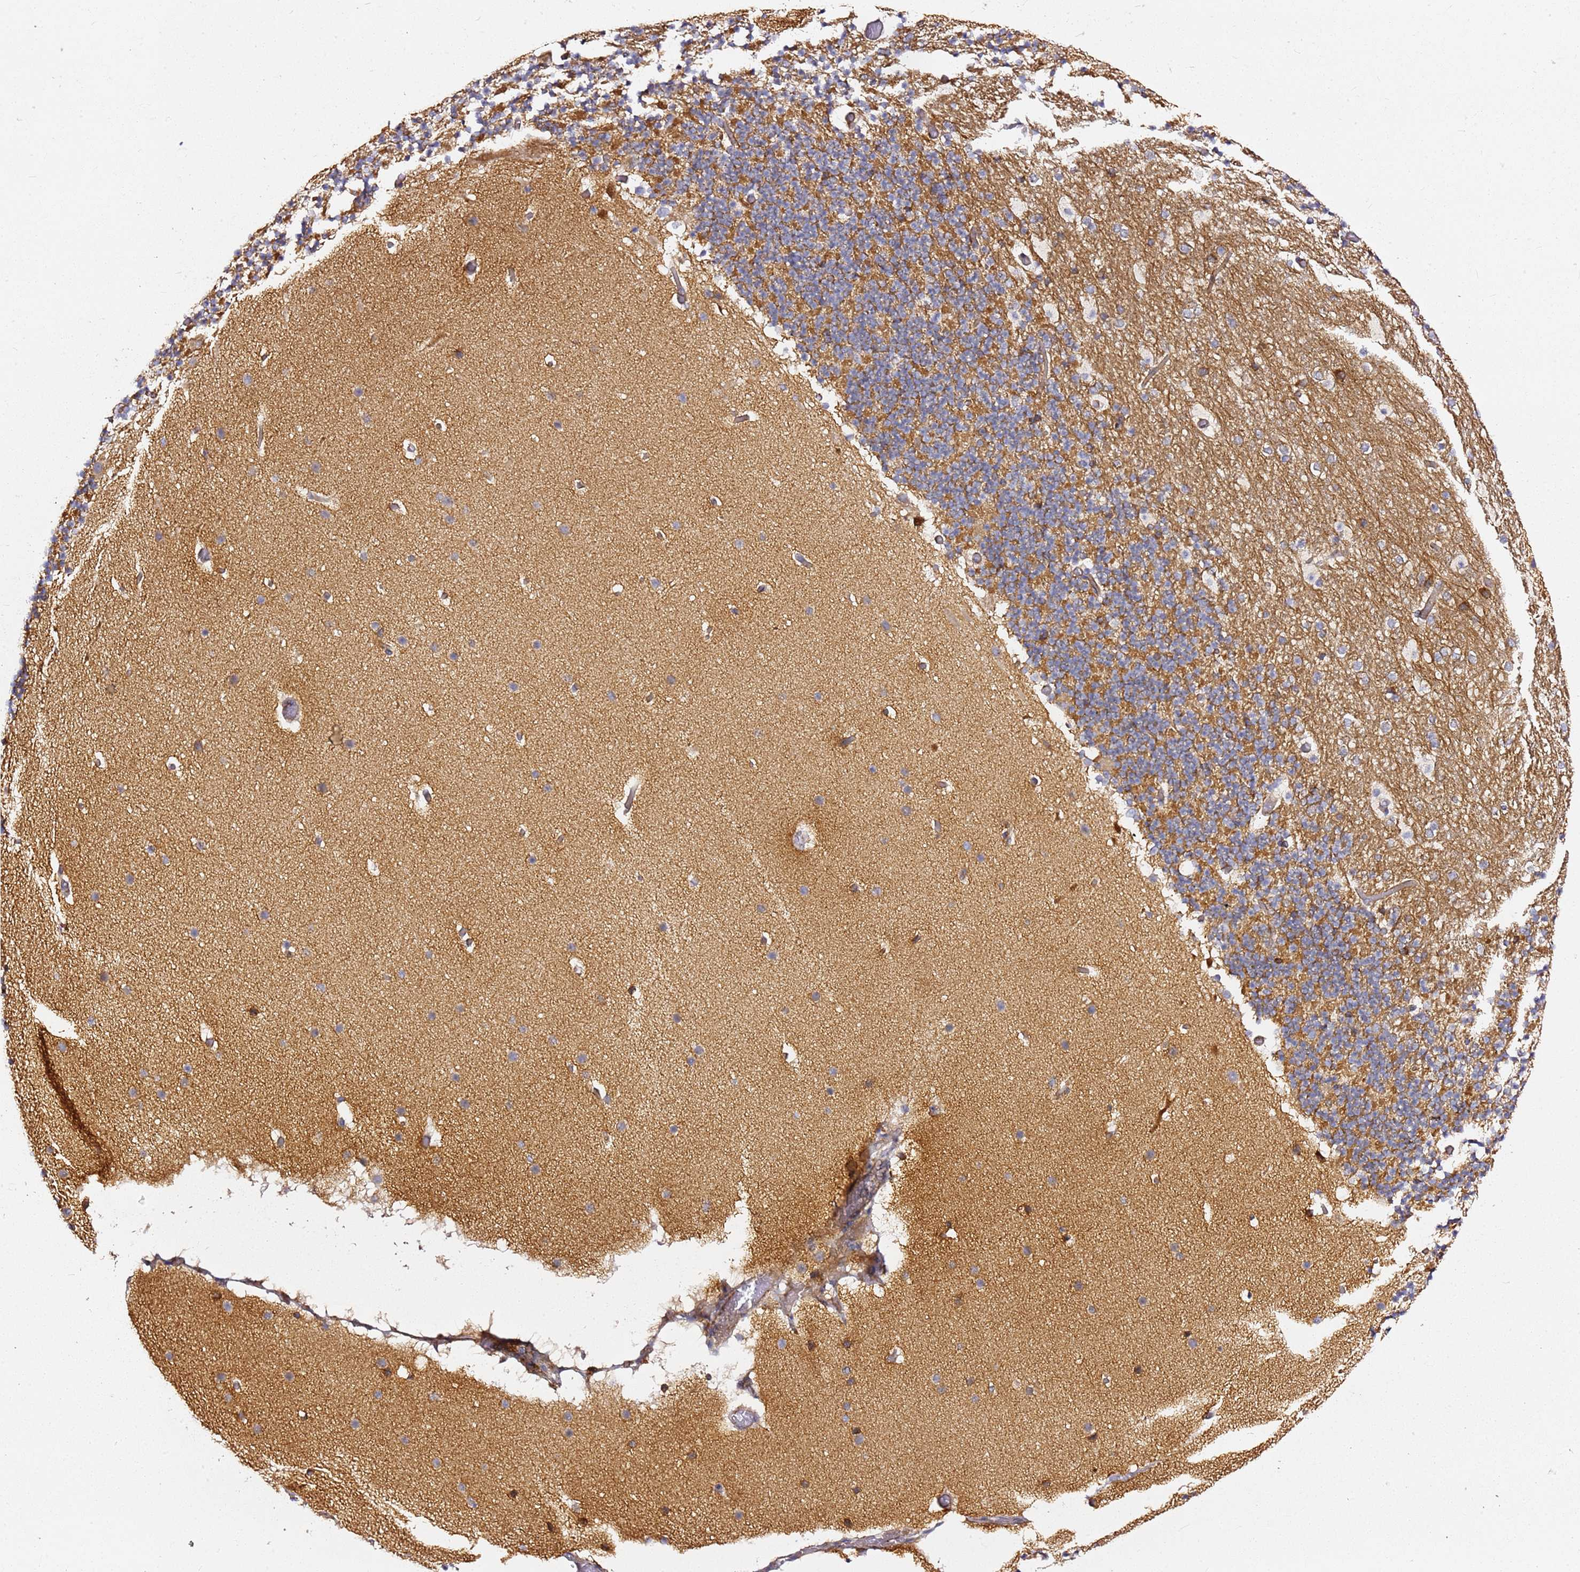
{"staining": {"intensity": "moderate", "quantity": "25%-75%", "location": "cytoplasmic/membranous"}, "tissue": "cerebellum", "cell_type": "Cells in granular layer", "image_type": "normal", "snomed": [{"axis": "morphology", "description": "Normal tissue, NOS"}, {"axis": "topography", "description": "Cerebellum"}], "caption": "Immunohistochemistry (IHC) of unremarkable human cerebellum exhibits medium levels of moderate cytoplasmic/membranous positivity in approximately 25%-75% of cells in granular layer.", "gene": "KIF7", "patient": {"sex": "male", "age": 57}}